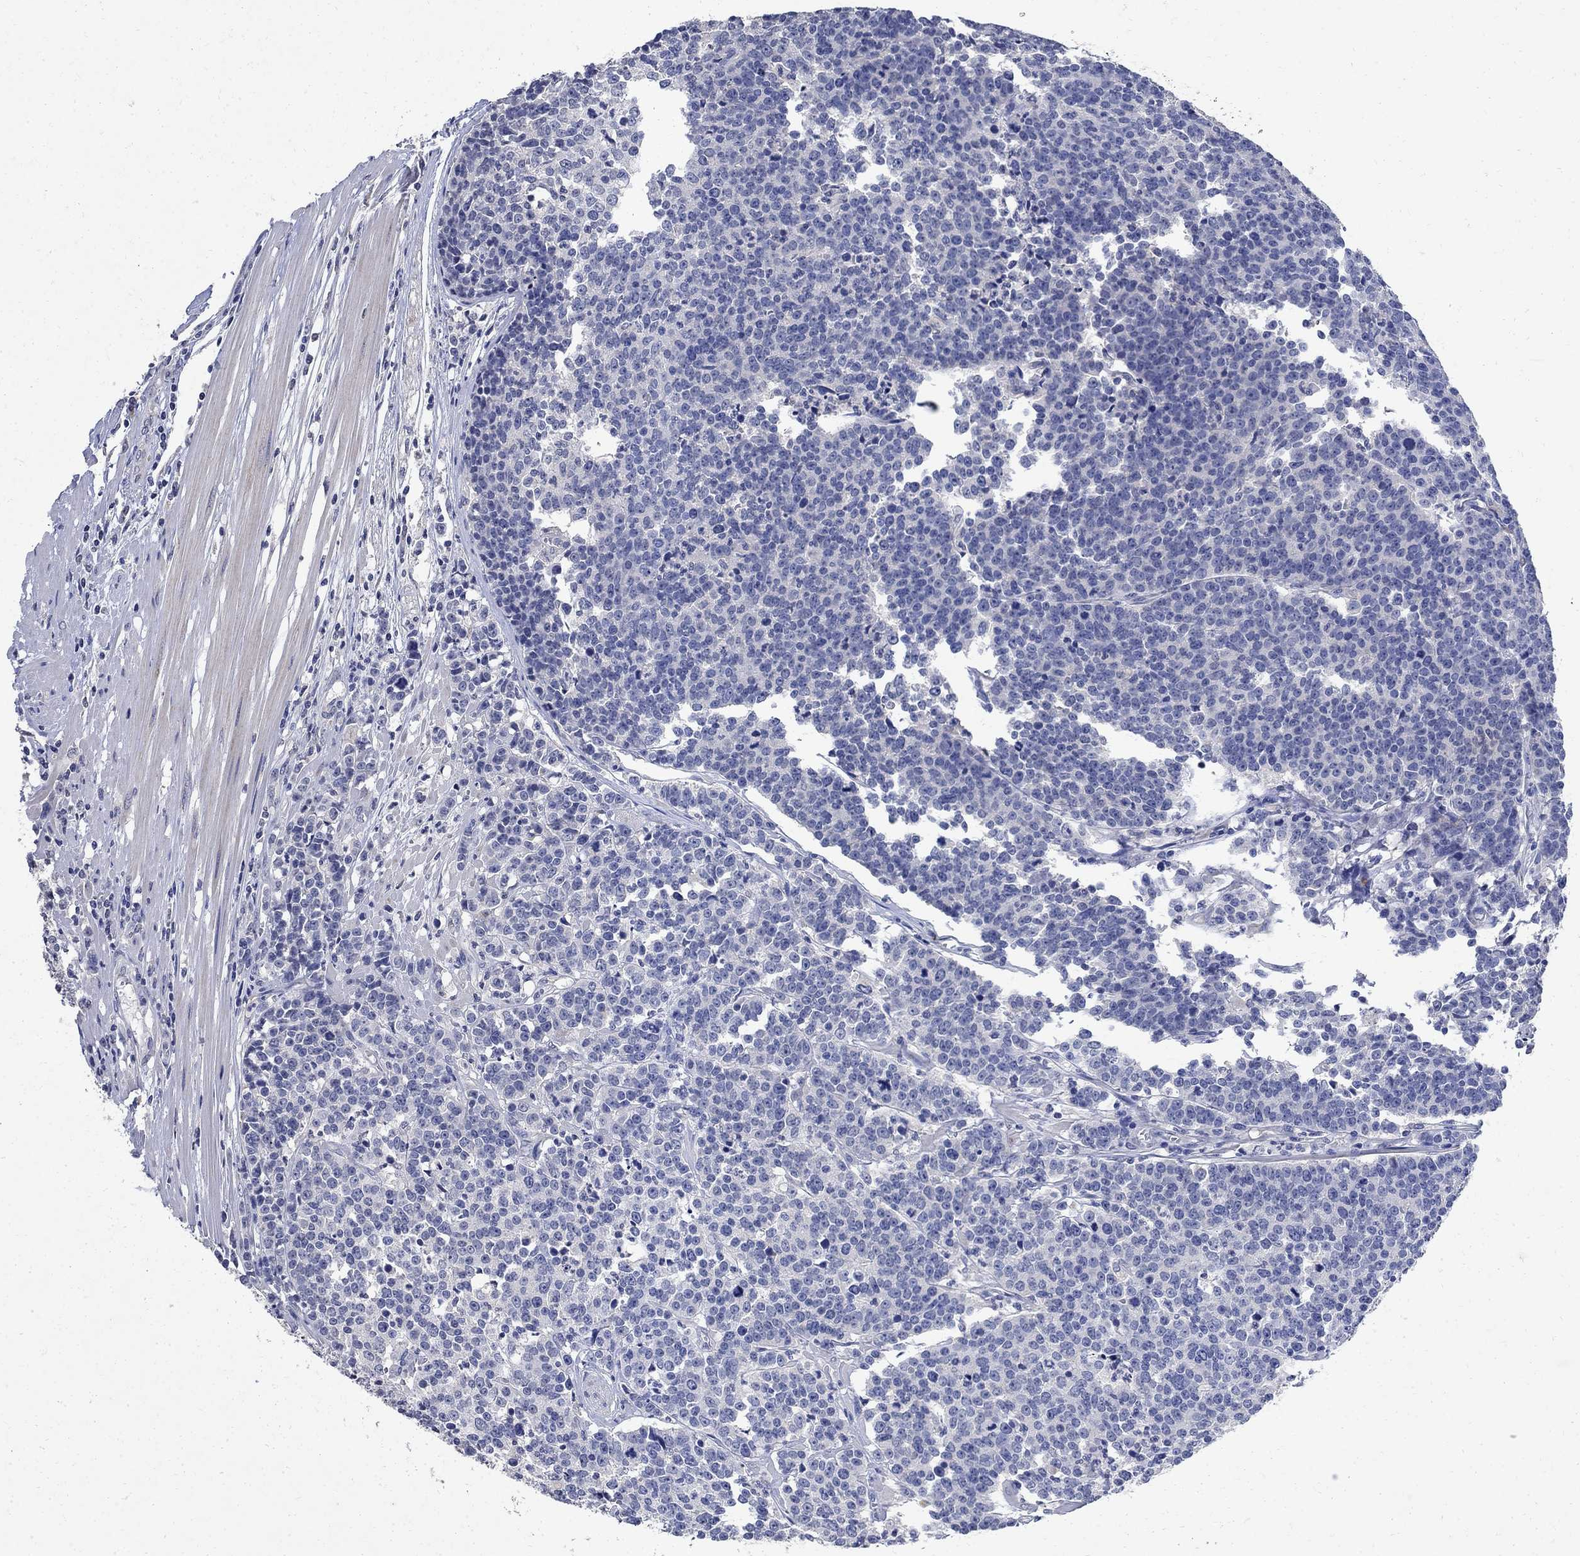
{"staining": {"intensity": "negative", "quantity": "none", "location": "none"}, "tissue": "prostate cancer", "cell_type": "Tumor cells", "image_type": "cancer", "snomed": [{"axis": "morphology", "description": "Adenocarcinoma, NOS"}, {"axis": "topography", "description": "Prostate"}], "caption": "Prostate cancer (adenocarcinoma) was stained to show a protein in brown. There is no significant positivity in tumor cells.", "gene": "TMEM169", "patient": {"sex": "male", "age": 67}}